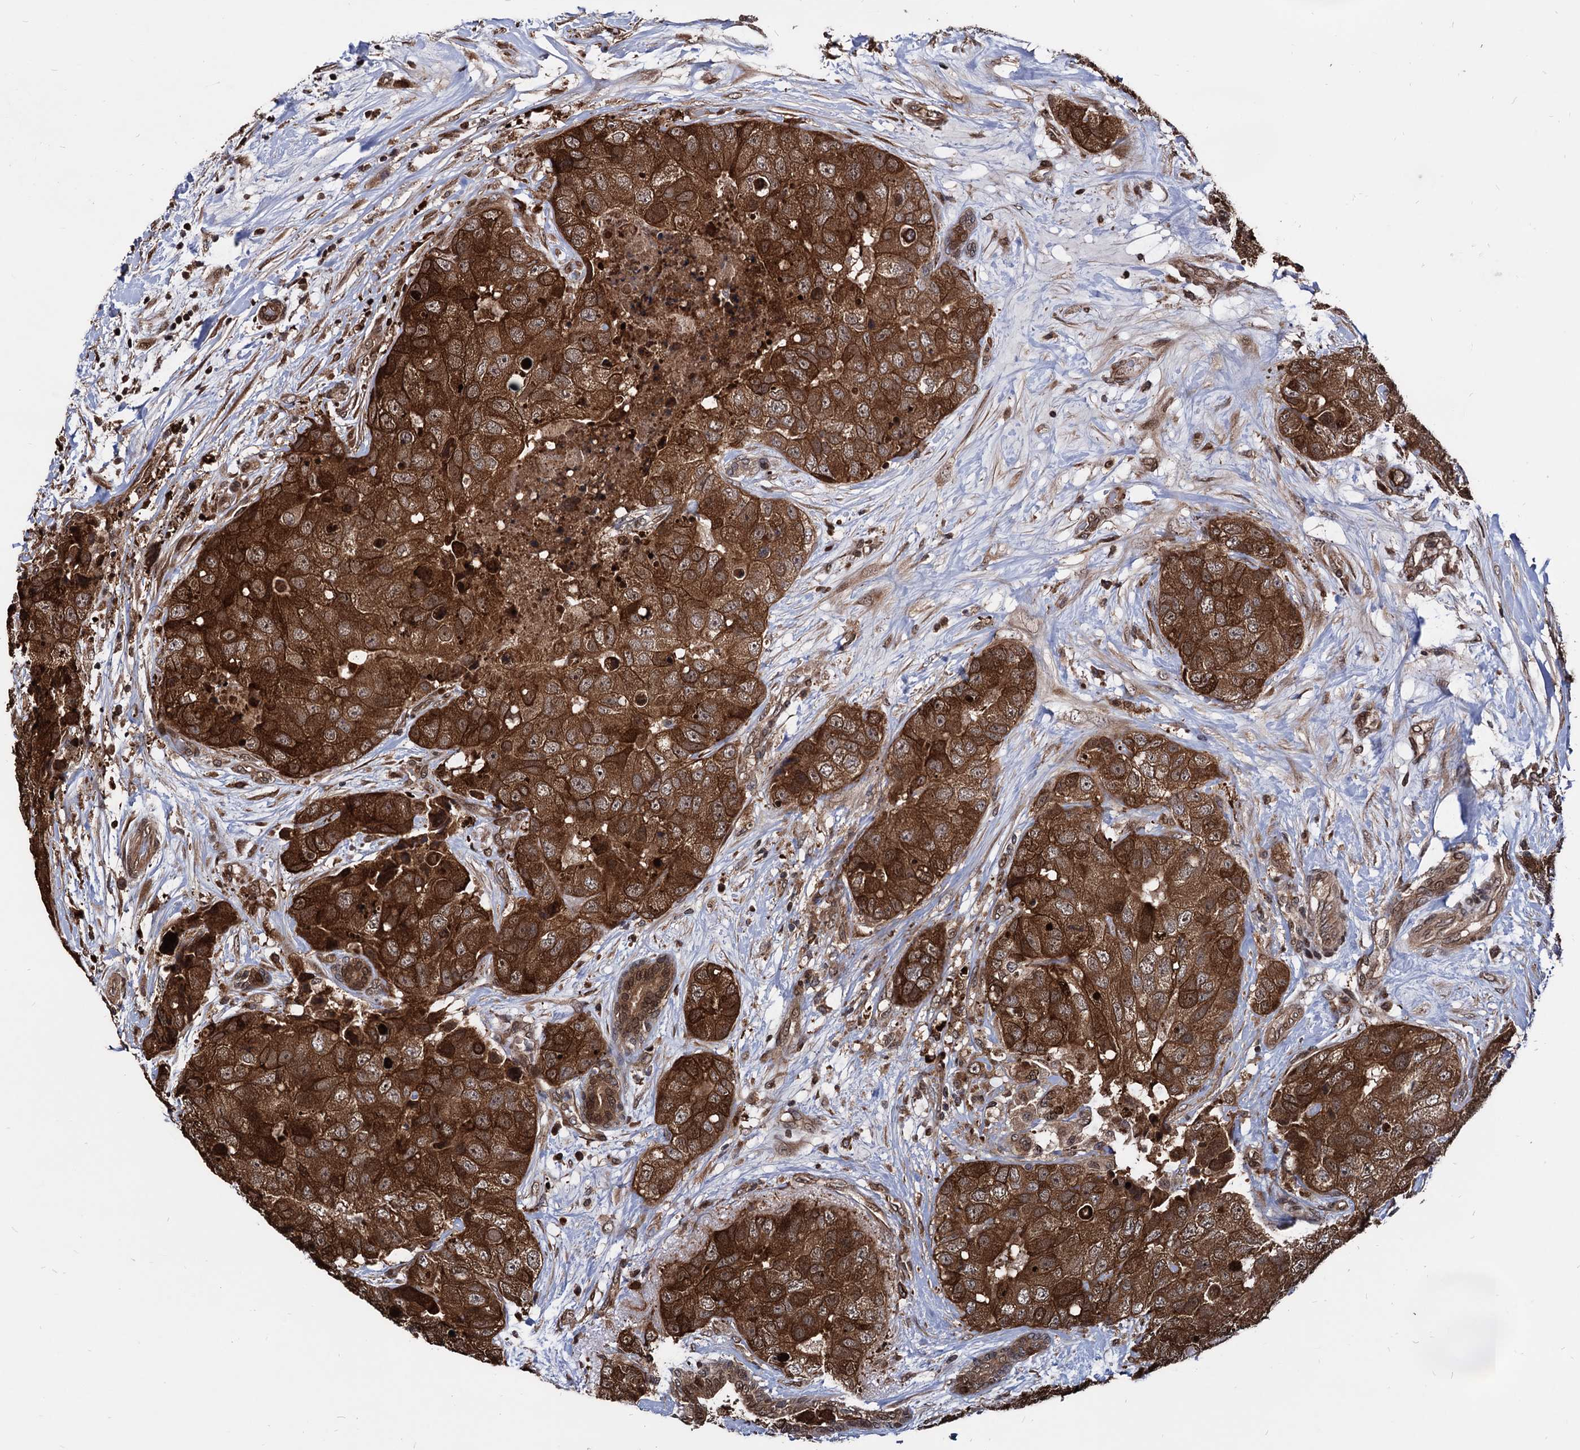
{"staining": {"intensity": "strong", "quantity": ">75%", "location": "cytoplasmic/membranous"}, "tissue": "breast cancer", "cell_type": "Tumor cells", "image_type": "cancer", "snomed": [{"axis": "morphology", "description": "Duct carcinoma"}, {"axis": "topography", "description": "Breast"}], "caption": "Breast cancer (infiltrating ductal carcinoma) tissue exhibits strong cytoplasmic/membranous staining in about >75% of tumor cells", "gene": "ANKRD12", "patient": {"sex": "female", "age": 62}}